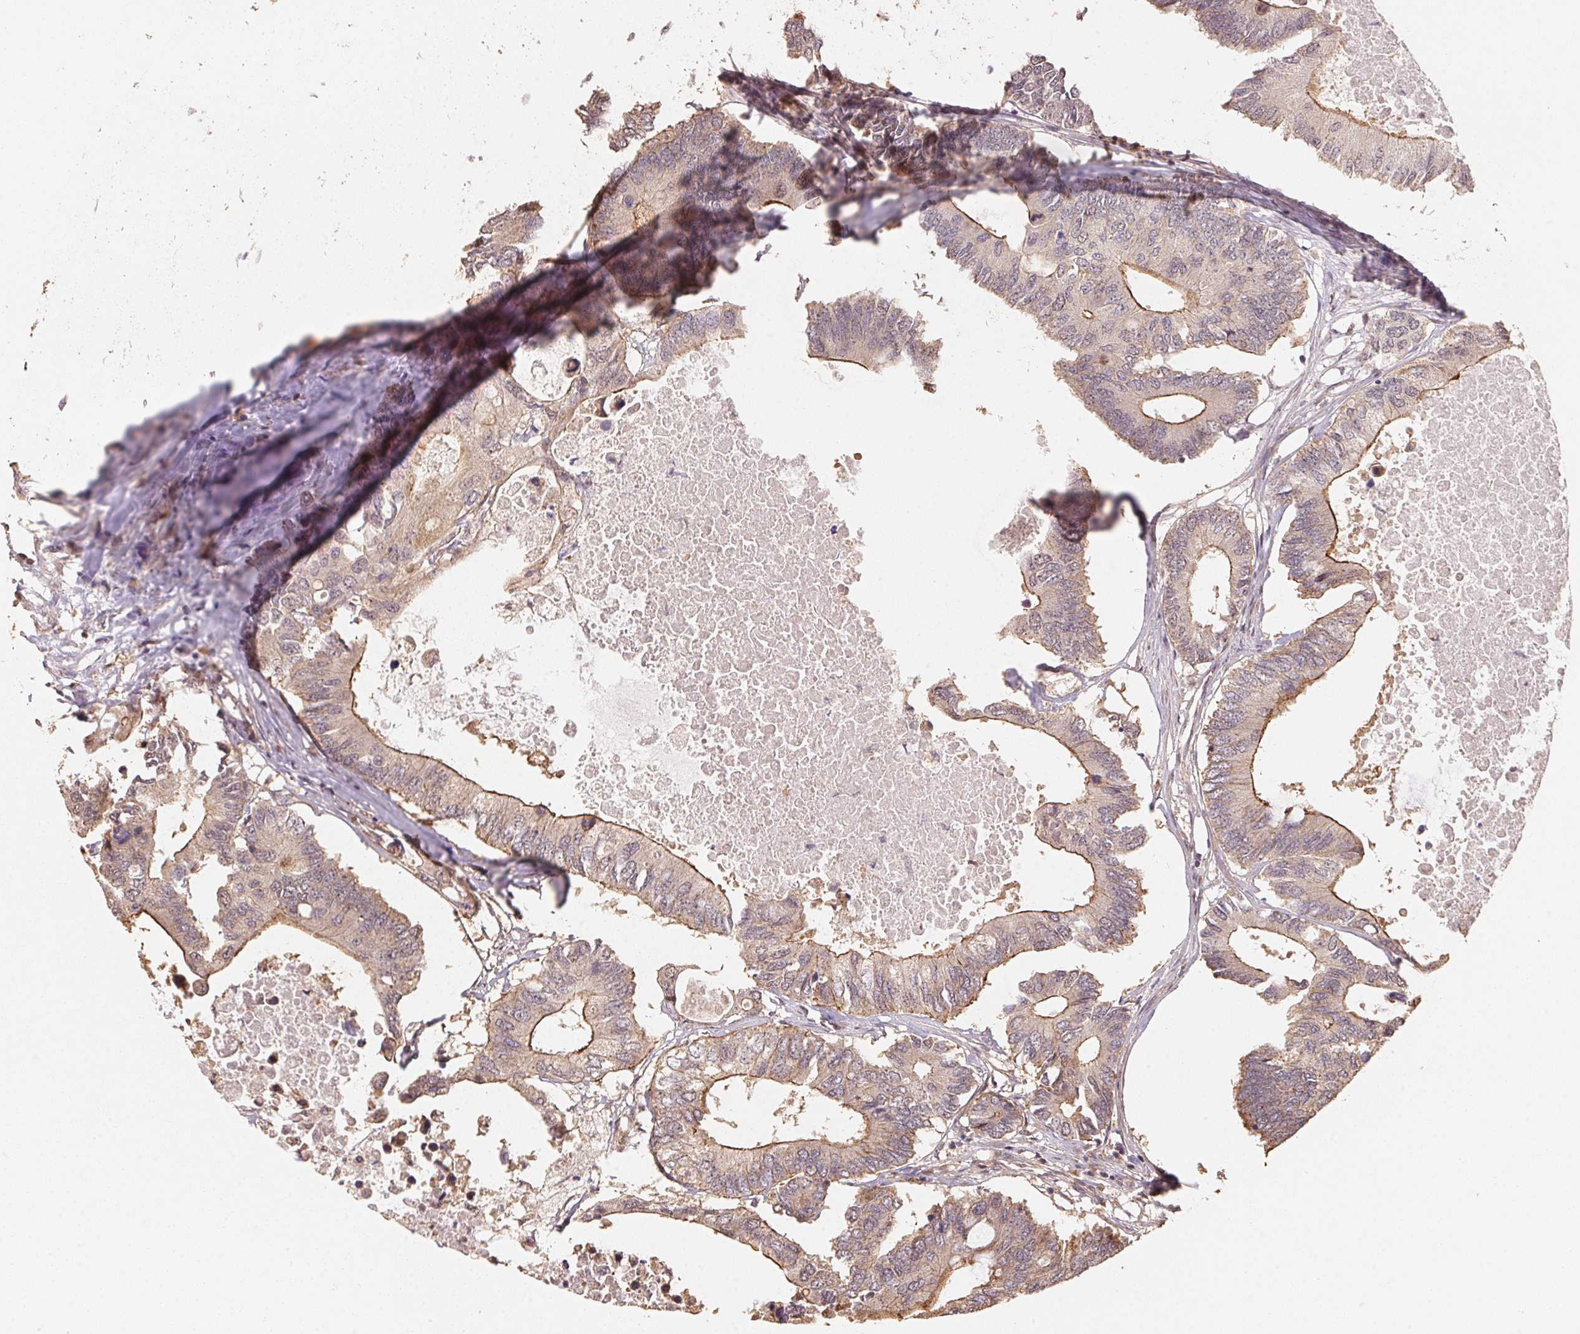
{"staining": {"intensity": "moderate", "quantity": "25%-75%", "location": "cytoplasmic/membranous"}, "tissue": "colorectal cancer", "cell_type": "Tumor cells", "image_type": "cancer", "snomed": [{"axis": "morphology", "description": "Adenocarcinoma, NOS"}, {"axis": "topography", "description": "Colon"}], "caption": "The micrograph demonstrates immunohistochemical staining of colorectal cancer. There is moderate cytoplasmic/membranous expression is identified in about 25%-75% of tumor cells. The staining was performed using DAB (3,3'-diaminobenzidine) to visualize the protein expression in brown, while the nuclei were stained in blue with hematoxylin (Magnification: 20x).", "gene": "TMEM222", "patient": {"sex": "male", "age": 71}}